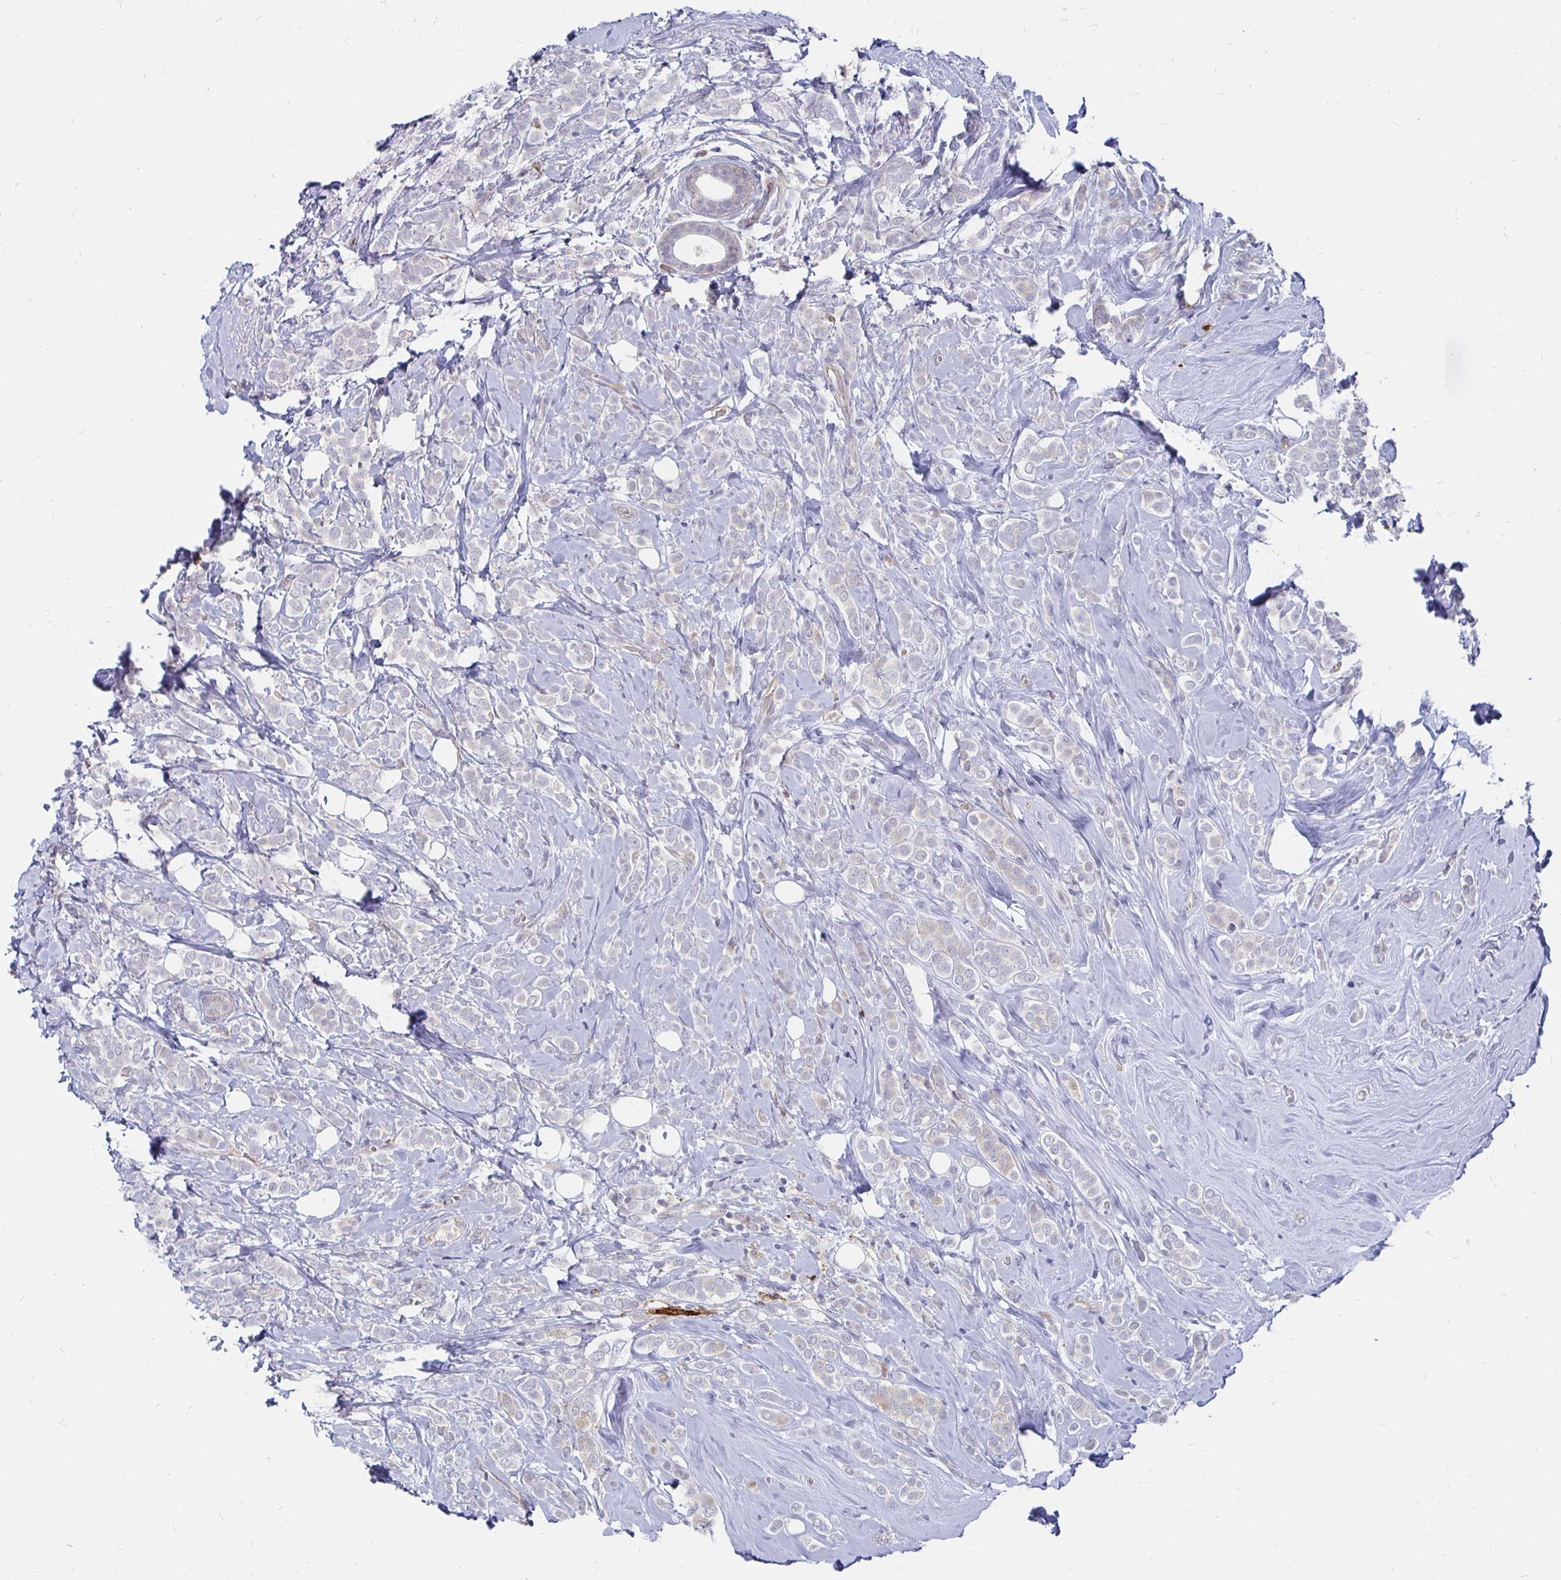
{"staining": {"intensity": "negative", "quantity": "none", "location": "none"}, "tissue": "breast cancer", "cell_type": "Tumor cells", "image_type": "cancer", "snomed": [{"axis": "morphology", "description": "Lobular carcinoma"}, {"axis": "topography", "description": "Breast"}], "caption": "Immunohistochemistry (IHC) micrograph of neoplastic tissue: lobular carcinoma (breast) stained with DAB demonstrates no significant protein positivity in tumor cells.", "gene": "CCDC85A", "patient": {"sex": "female", "age": 49}}